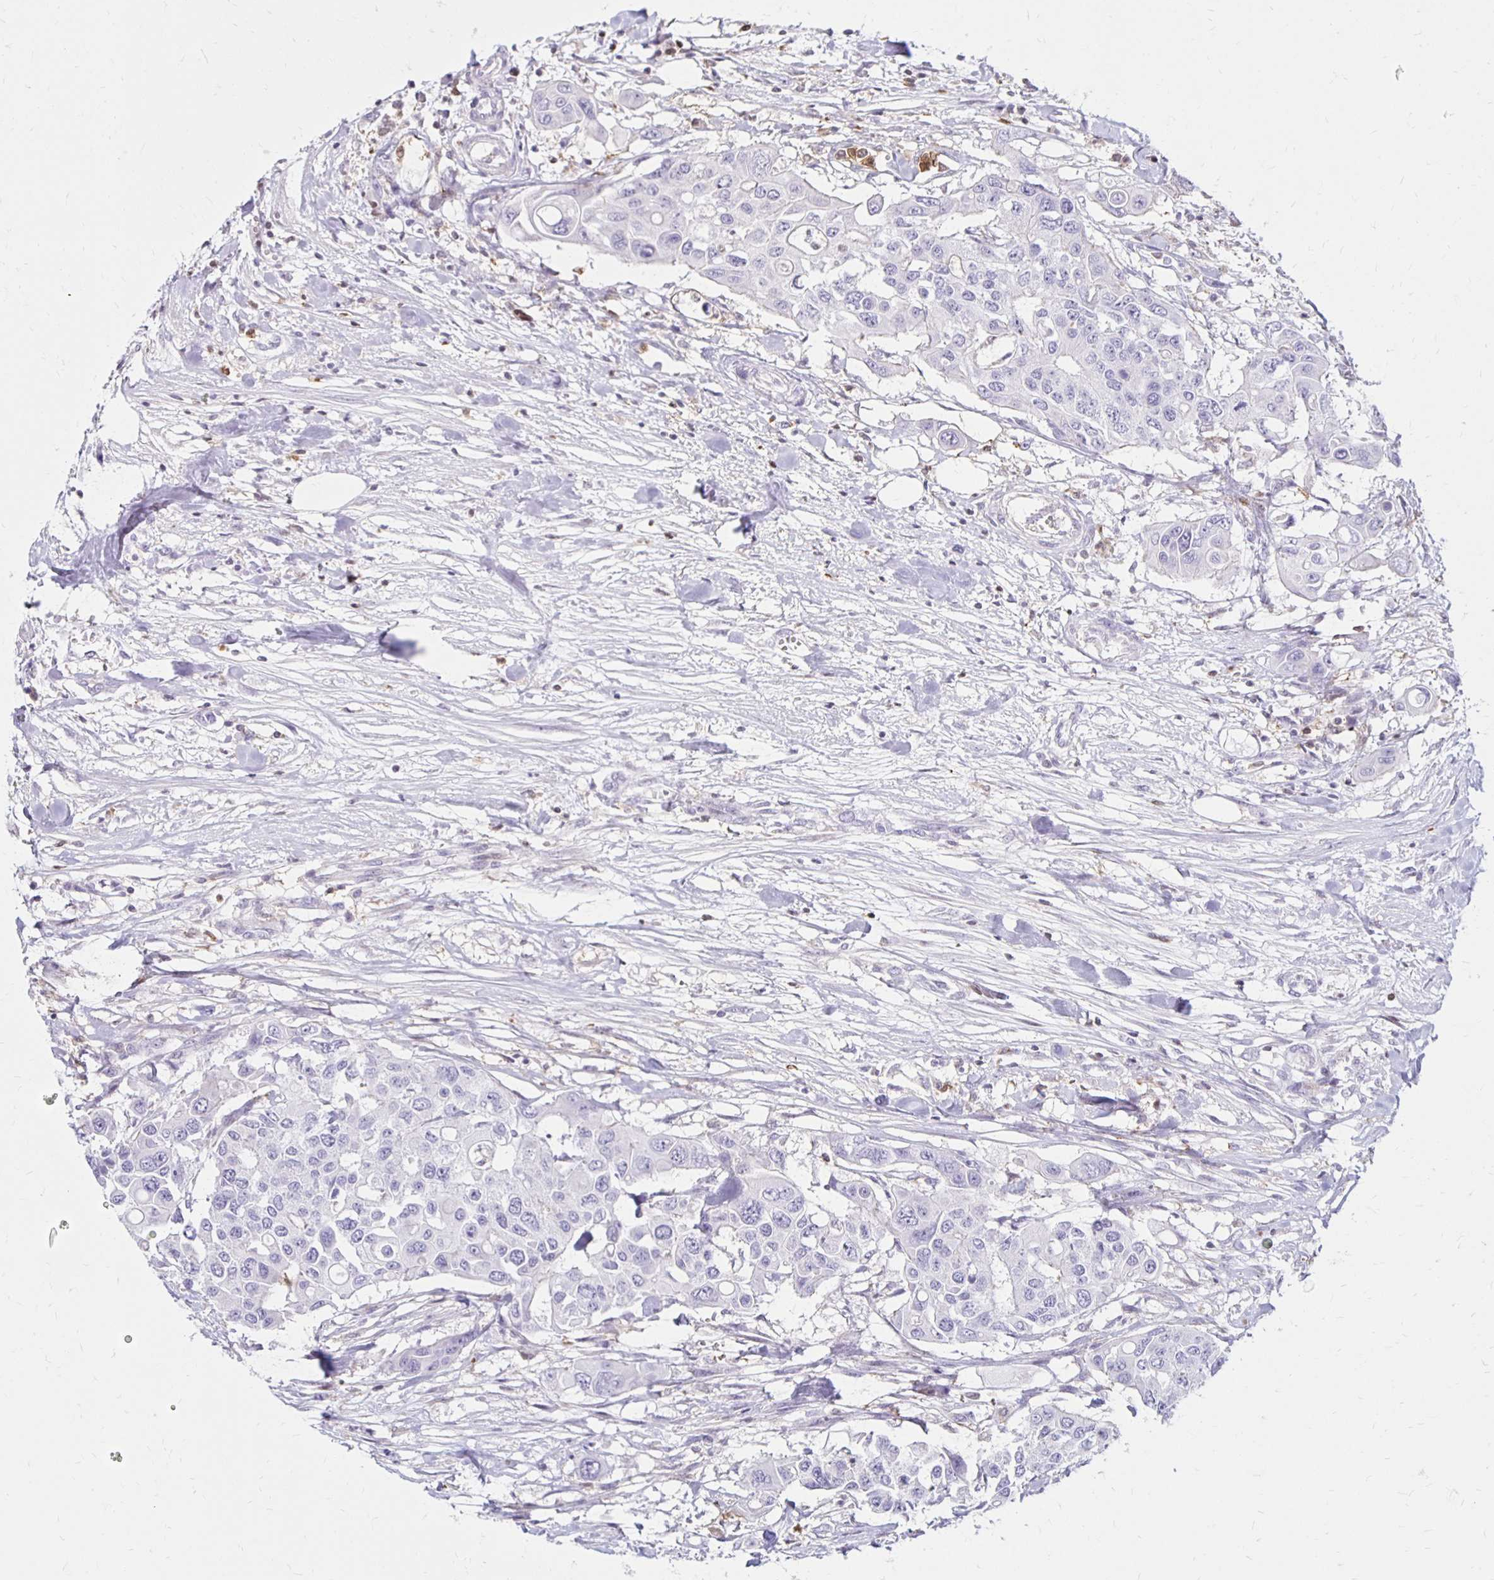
{"staining": {"intensity": "negative", "quantity": "none", "location": "none"}, "tissue": "colorectal cancer", "cell_type": "Tumor cells", "image_type": "cancer", "snomed": [{"axis": "morphology", "description": "Adenocarcinoma, NOS"}, {"axis": "topography", "description": "Colon"}], "caption": "Immunohistochemistry of colorectal cancer (adenocarcinoma) reveals no expression in tumor cells. (DAB immunohistochemistry visualized using brightfield microscopy, high magnification).", "gene": "CCL21", "patient": {"sex": "male", "age": 77}}